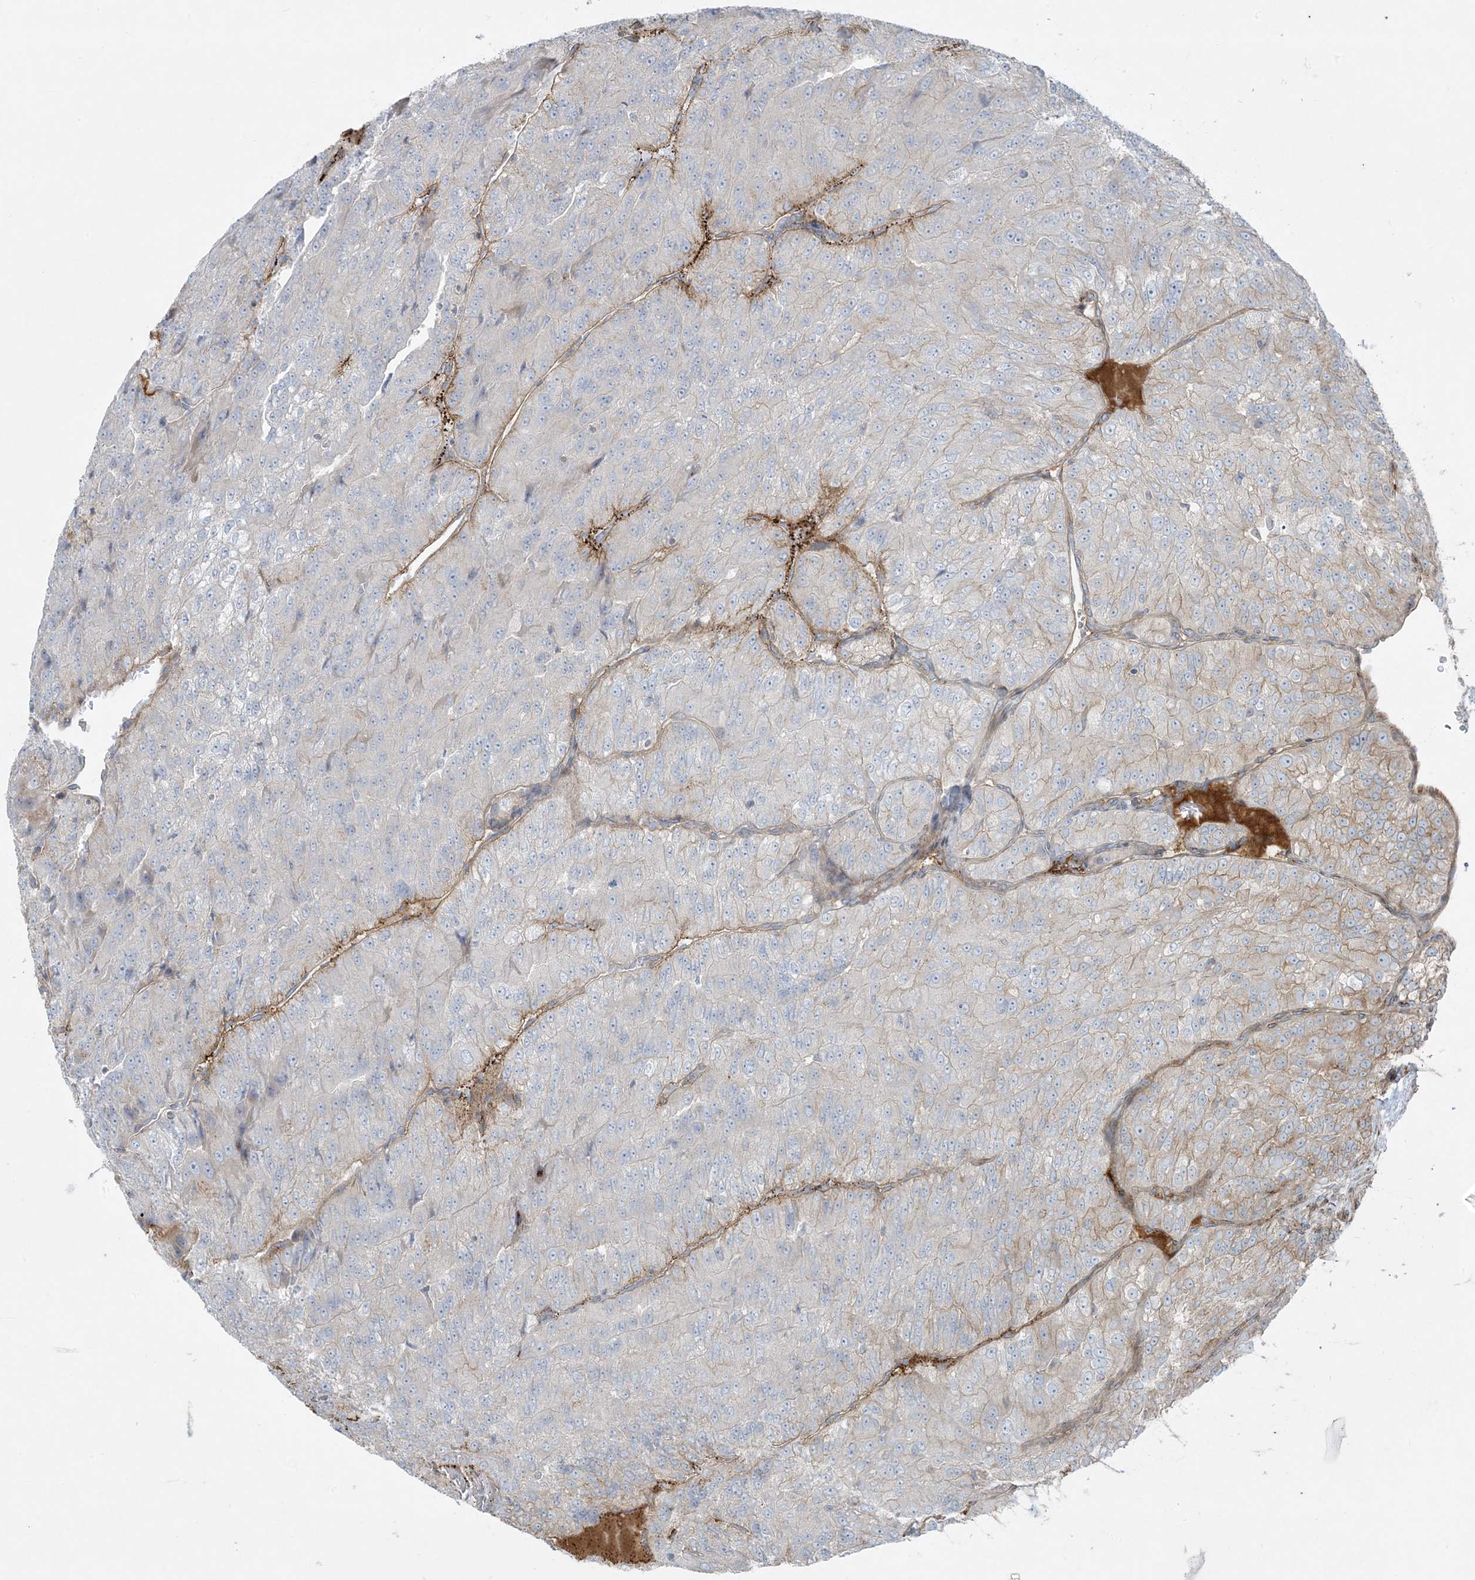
{"staining": {"intensity": "weak", "quantity": "<25%", "location": "cytoplasmic/membranous"}, "tissue": "renal cancer", "cell_type": "Tumor cells", "image_type": "cancer", "snomed": [{"axis": "morphology", "description": "Adenocarcinoma, NOS"}, {"axis": "topography", "description": "Kidney"}], "caption": "High magnification brightfield microscopy of renal cancer stained with DAB (3,3'-diaminobenzidine) (brown) and counterstained with hematoxylin (blue): tumor cells show no significant expression.", "gene": "PIK3R4", "patient": {"sex": "female", "age": 63}}